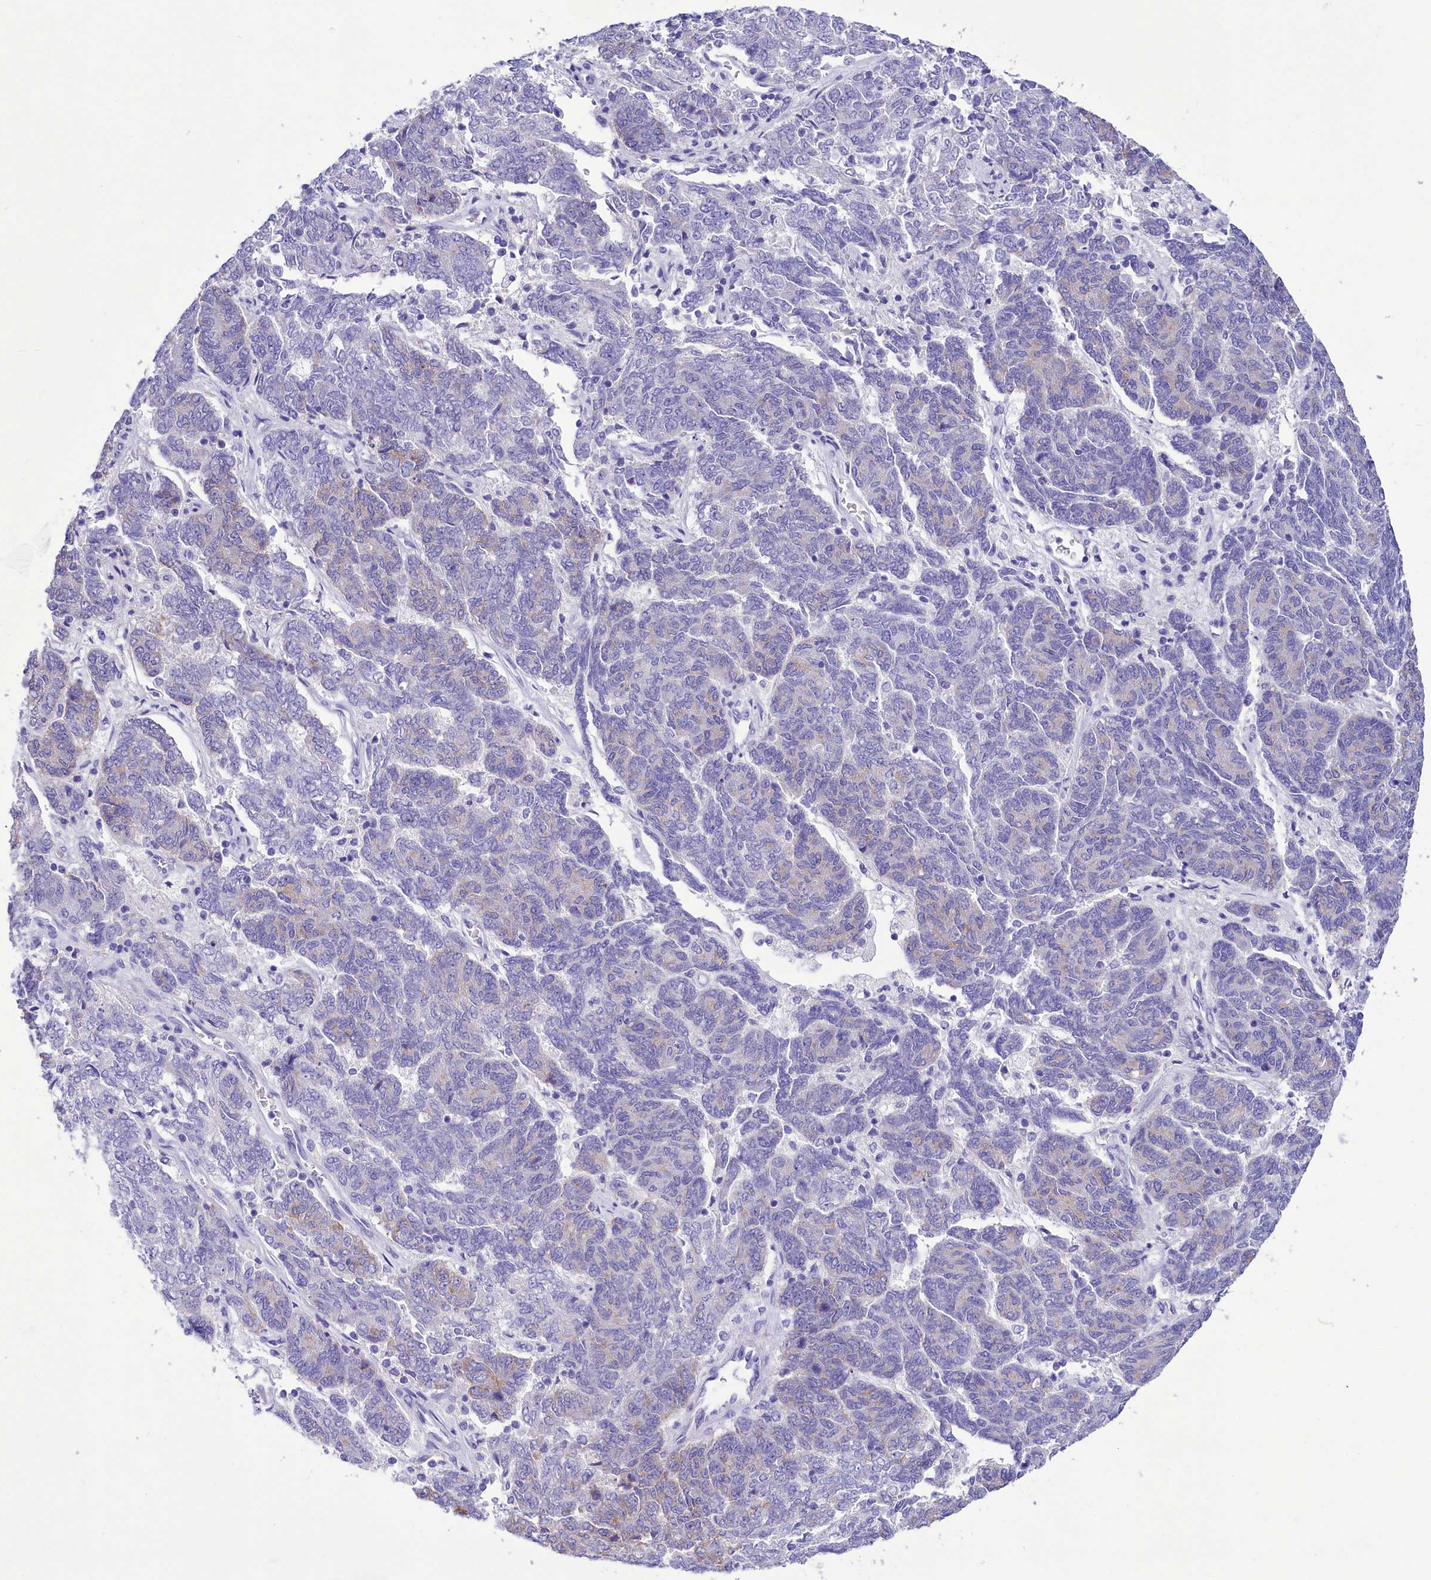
{"staining": {"intensity": "weak", "quantity": "<25%", "location": "cytoplasmic/membranous"}, "tissue": "endometrial cancer", "cell_type": "Tumor cells", "image_type": "cancer", "snomed": [{"axis": "morphology", "description": "Adenocarcinoma, NOS"}, {"axis": "topography", "description": "Endometrium"}], "caption": "DAB immunohistochemical staining of endometrial cancer displays no significant expression in tumor cells.", "gene": "TTC36", "patient": {"sex": "female", "age": 80}}